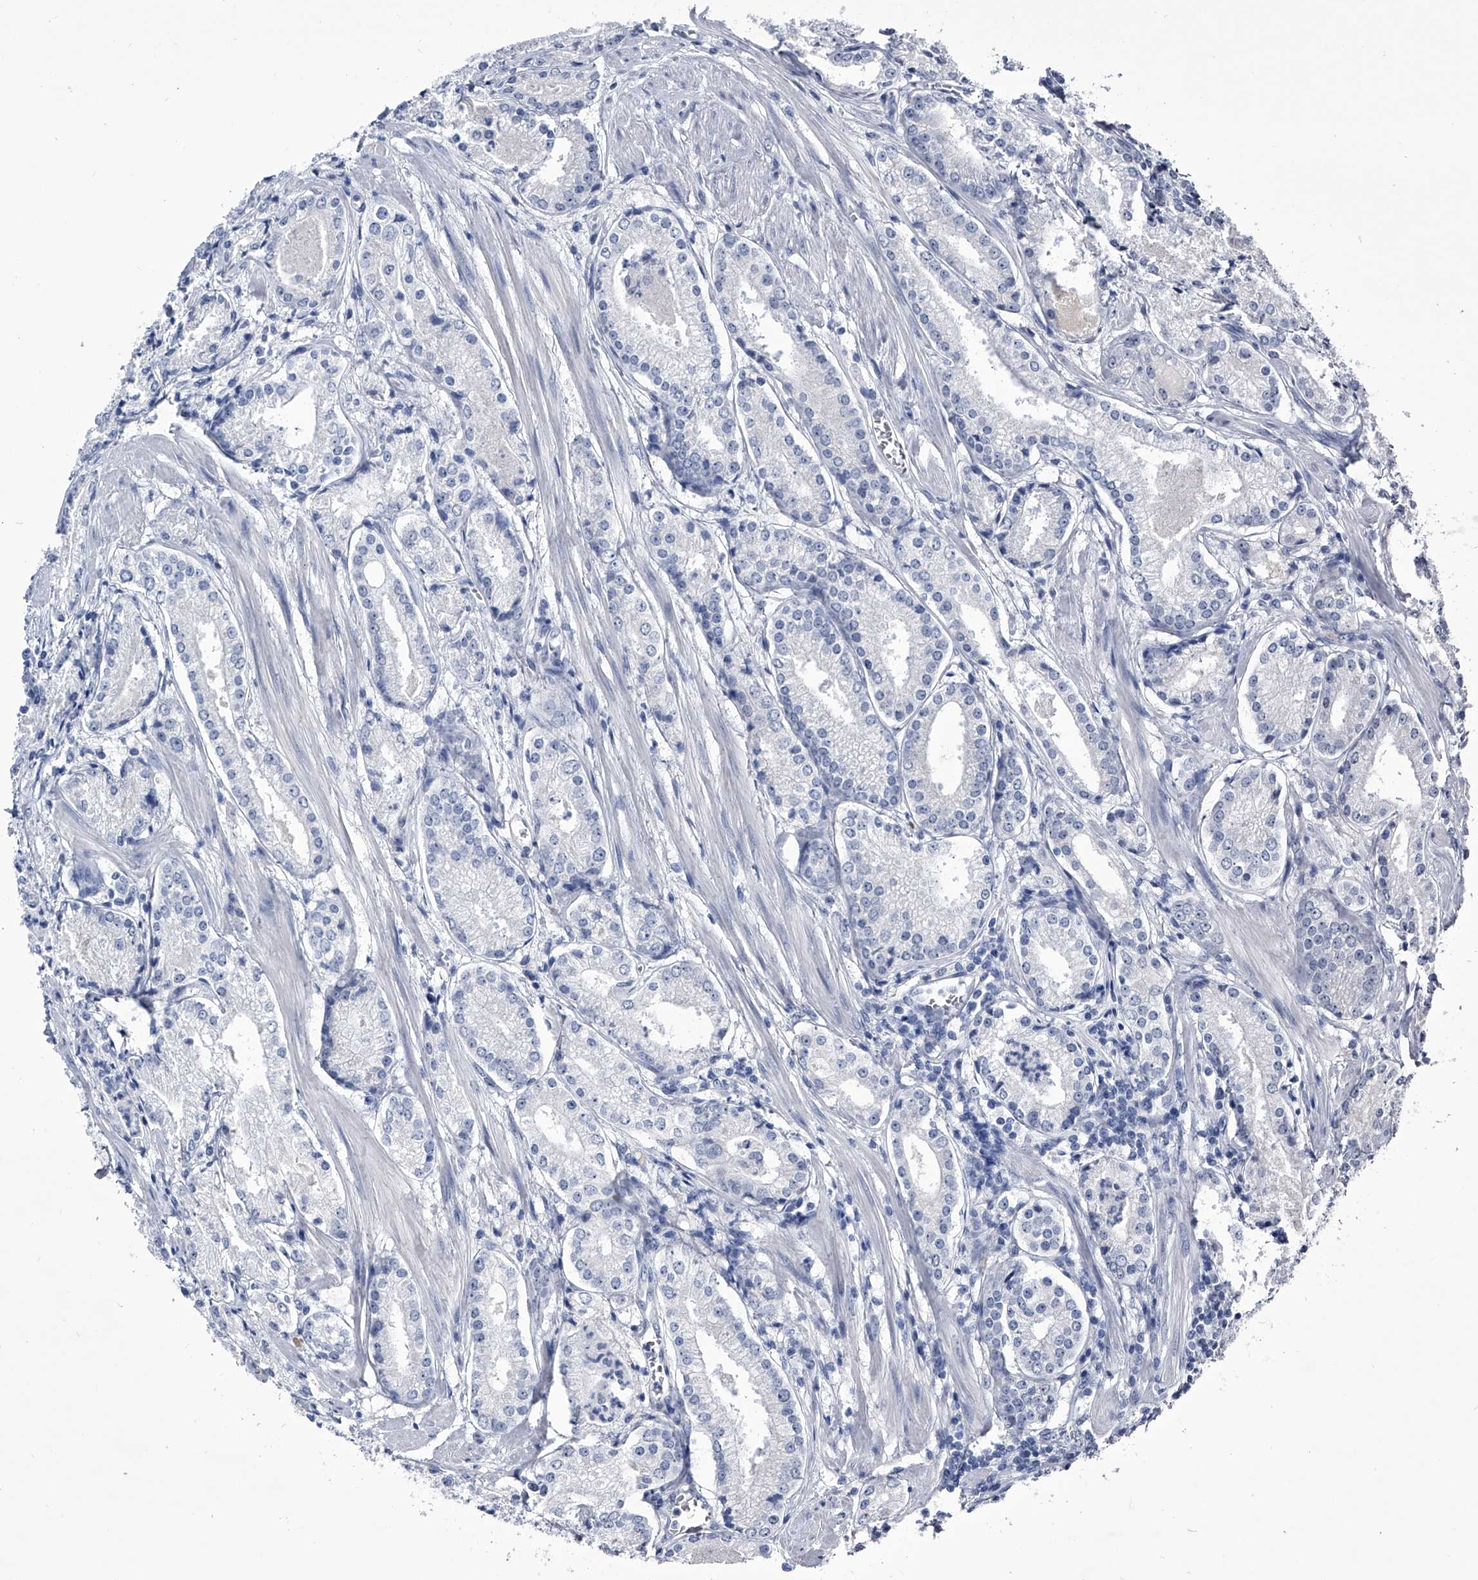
{"staining": {"intensity": "negative", "quantity": "none", "location": "none"}, "tissue": "prostate cancer", "cell_type": "Tumor cells", "image_type": "cancer", "snomed": [{"axis": "morphology", "description": "Adenocarcinoma, Low grade"}, {"axis": "topography", "description": "Prostate"}], "caption": "DAB immunohistochemical staining of human prostate adenocarcinoma (low-grade) reveals no significant expression in tumor cells.", "gene": "CRISP2", "patient": {"sex": "male", "age": 54}}